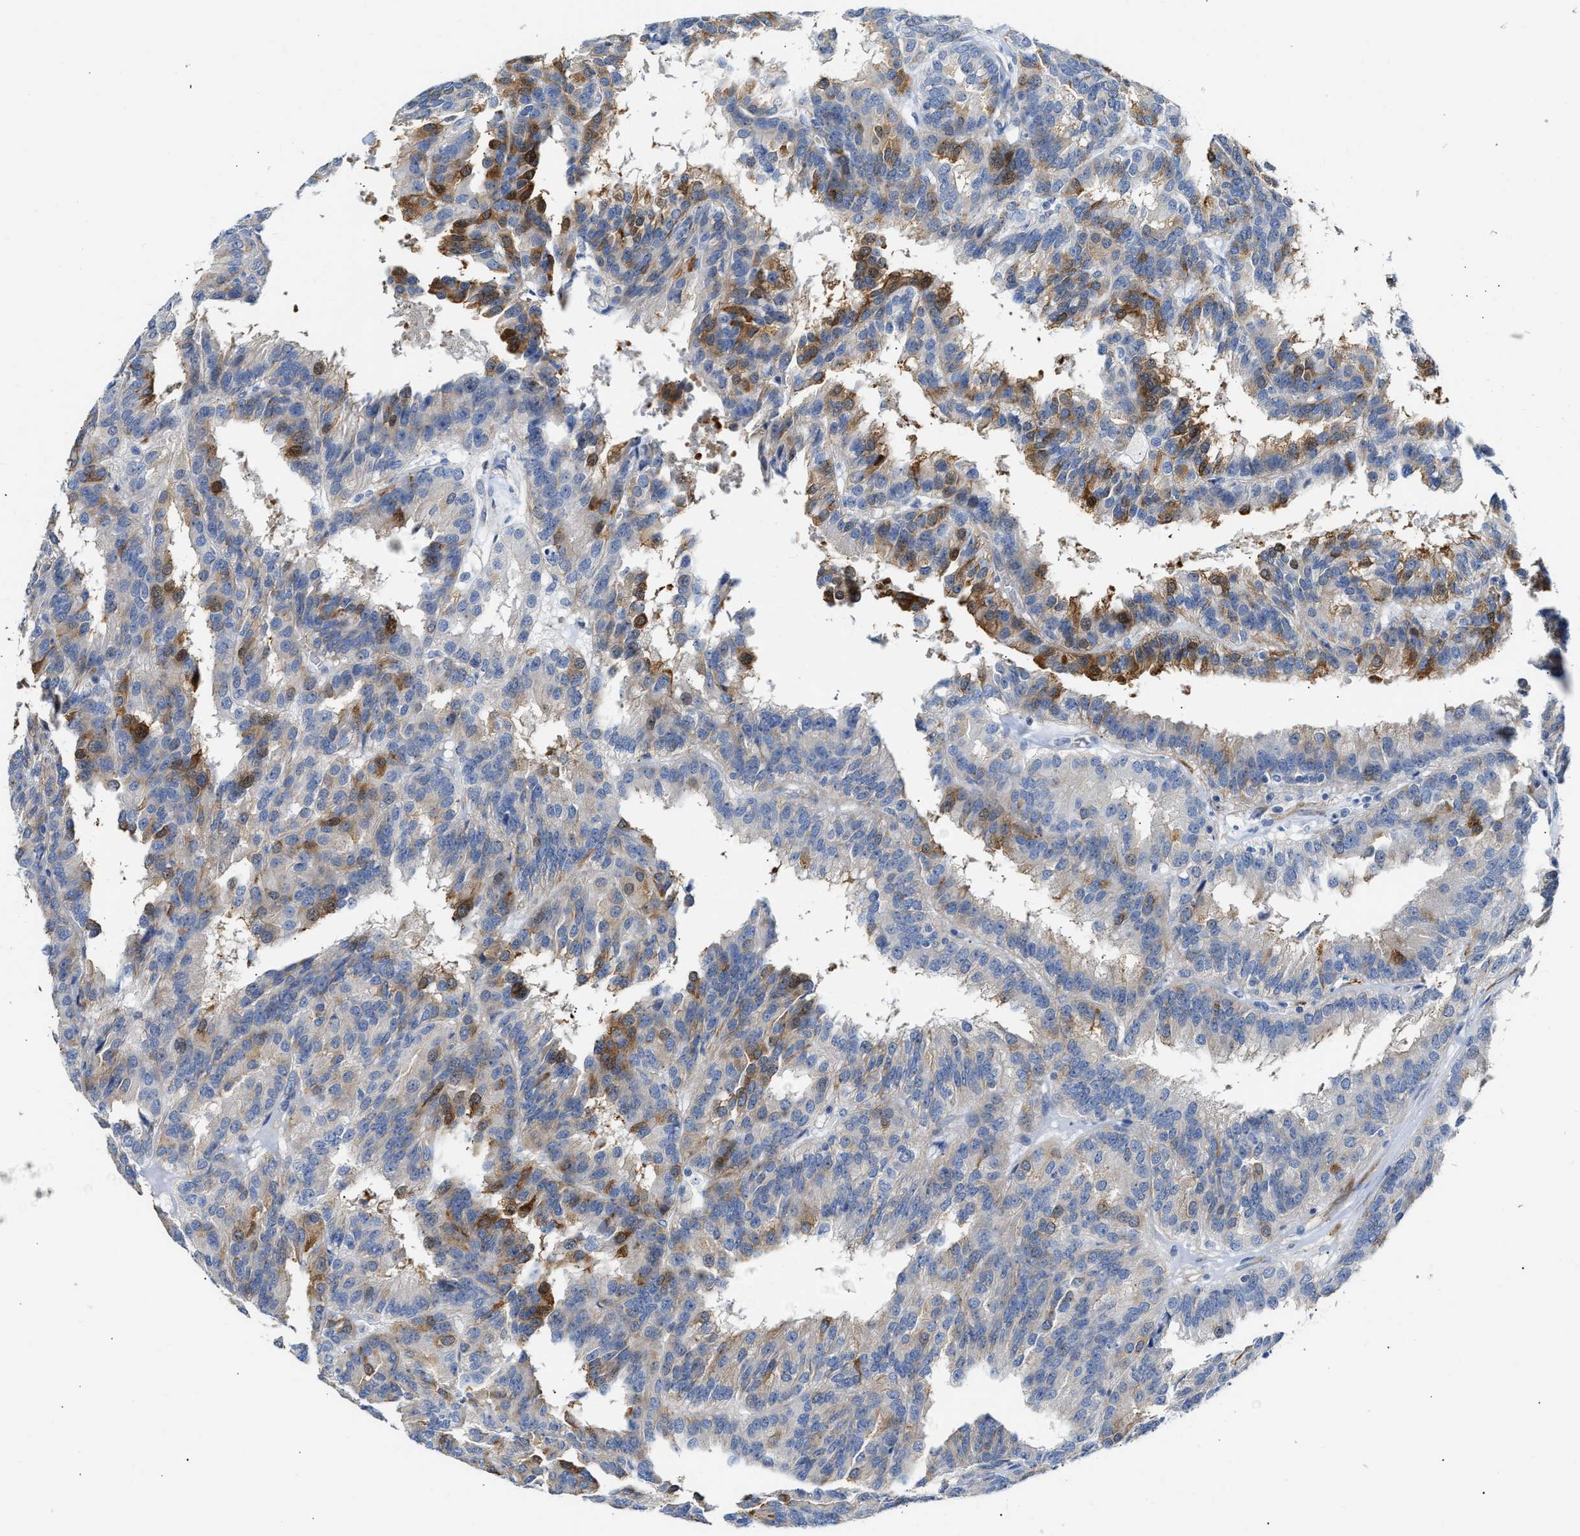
{"staining": {"intensity": "moderate", "quantity": "25%-75%", "location": "cytoplasmic/membranous,nuclear"}, "tissue": "renal cancer", "cell_type": "Tumor cells", "image_type": "cancer", "snomed": [{"axis": "morphology", "description": "Adenocarcinoma, NOS"}, {"axis": "topography", "description": "Kidney"}], "caption": "Brown immunohistochemical staining in renal cancer (adenocarcinoma) exhibits moderate cytoplasmic/membranous and nuclear staining in about 25%-75% of tumor cells.", "gene": "FHL1", "patient": {"sex": "male", "age": 46}}